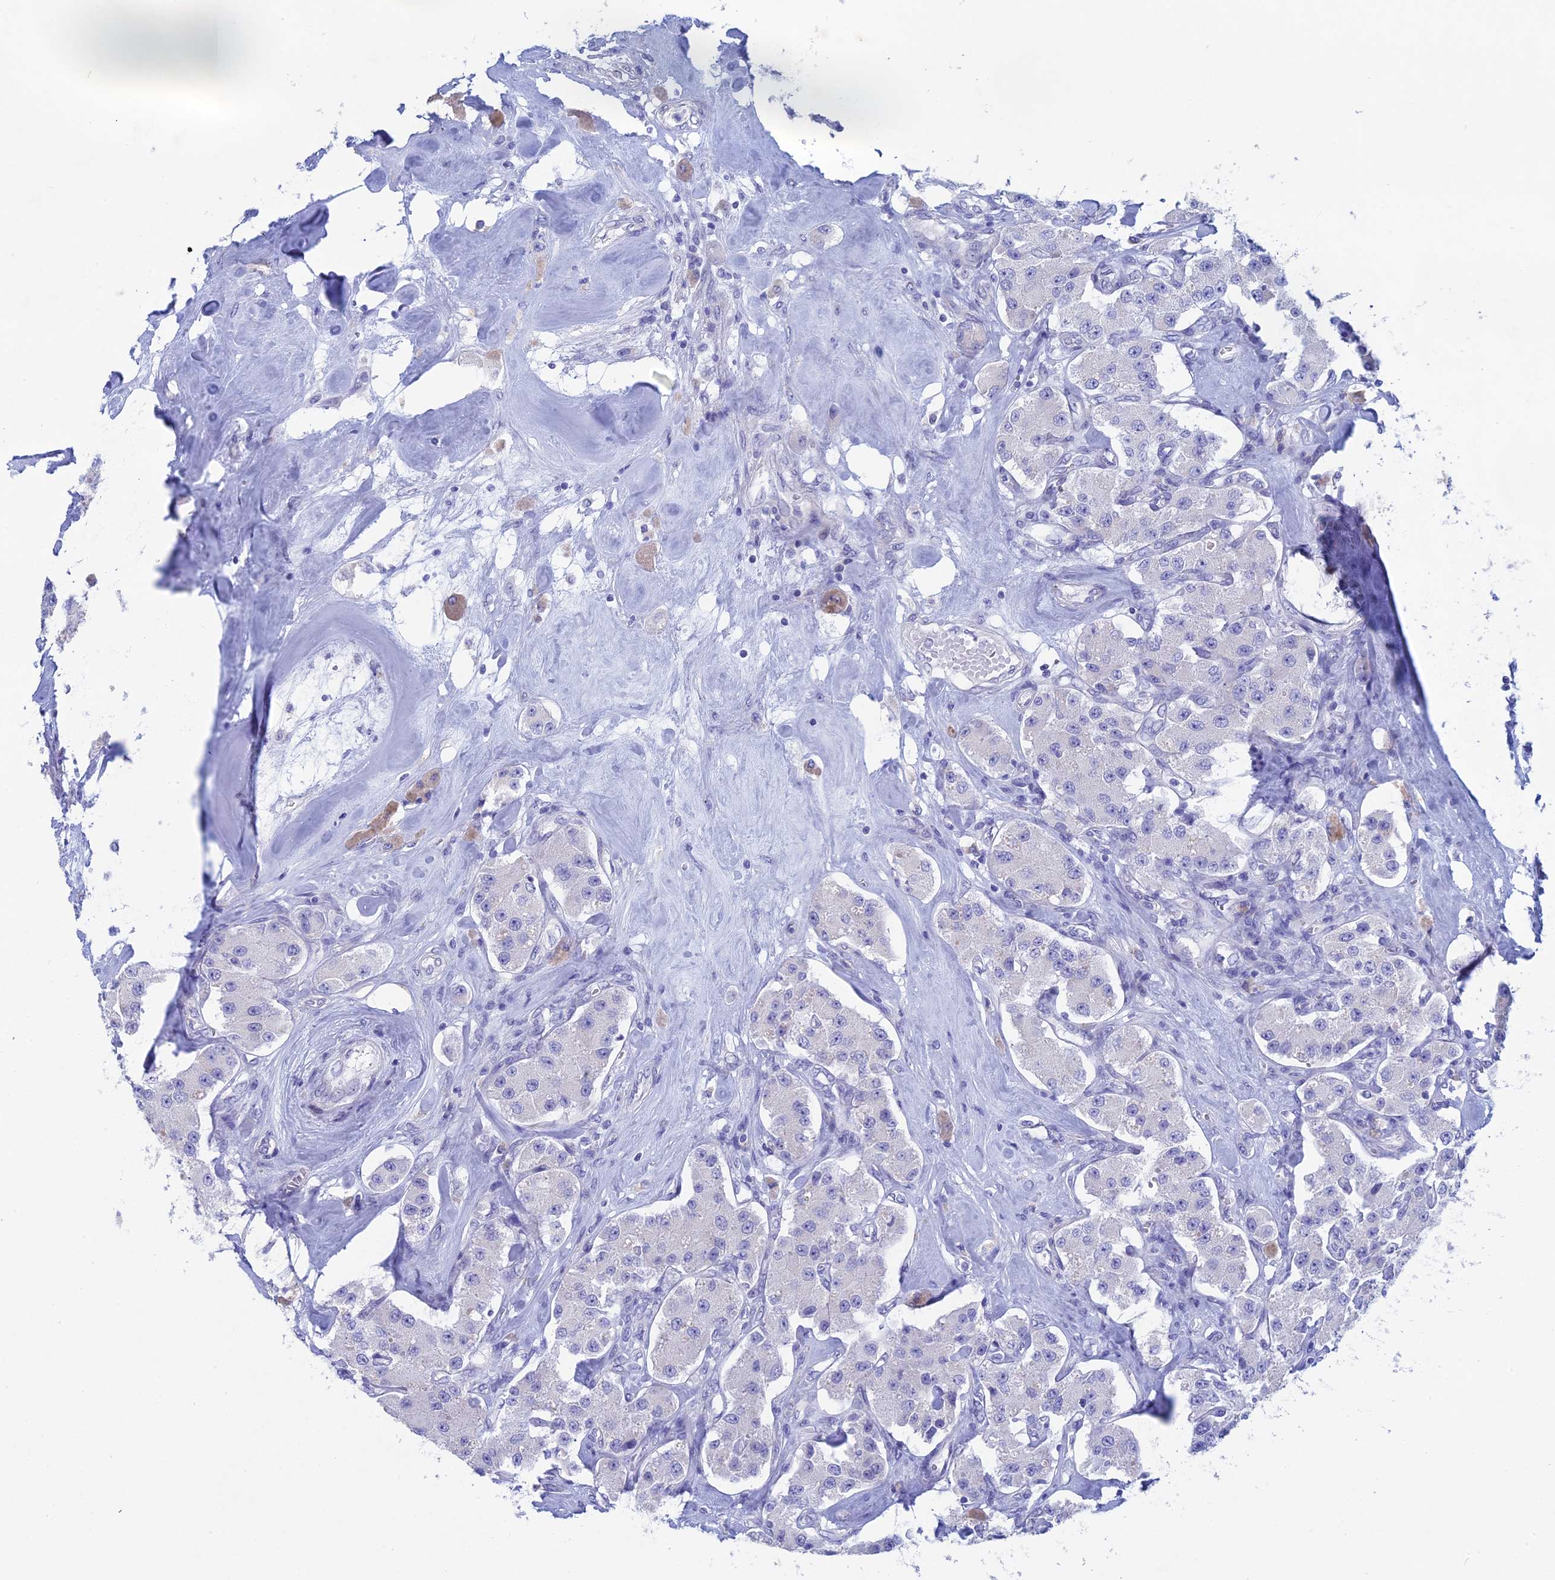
{"staining": {"intensity": "negative", "quantity": "none", "location": "none"}, "tissue": "carcinoid", "cell_type": "Tumor cells", "image_type": "cancer", "snomed": [{"axis": "morphology", "description": "Carcinoid, malignant, NOS"}, {"axis": "topography", "description": "Pancreas"}], "caption": "DAB immunohistochemical staining of carcinoid (malignant) exhibits no significant expression in tumor cells.", "gene": "BTBD19", "patient": {"sex": "male", "age": 41}}